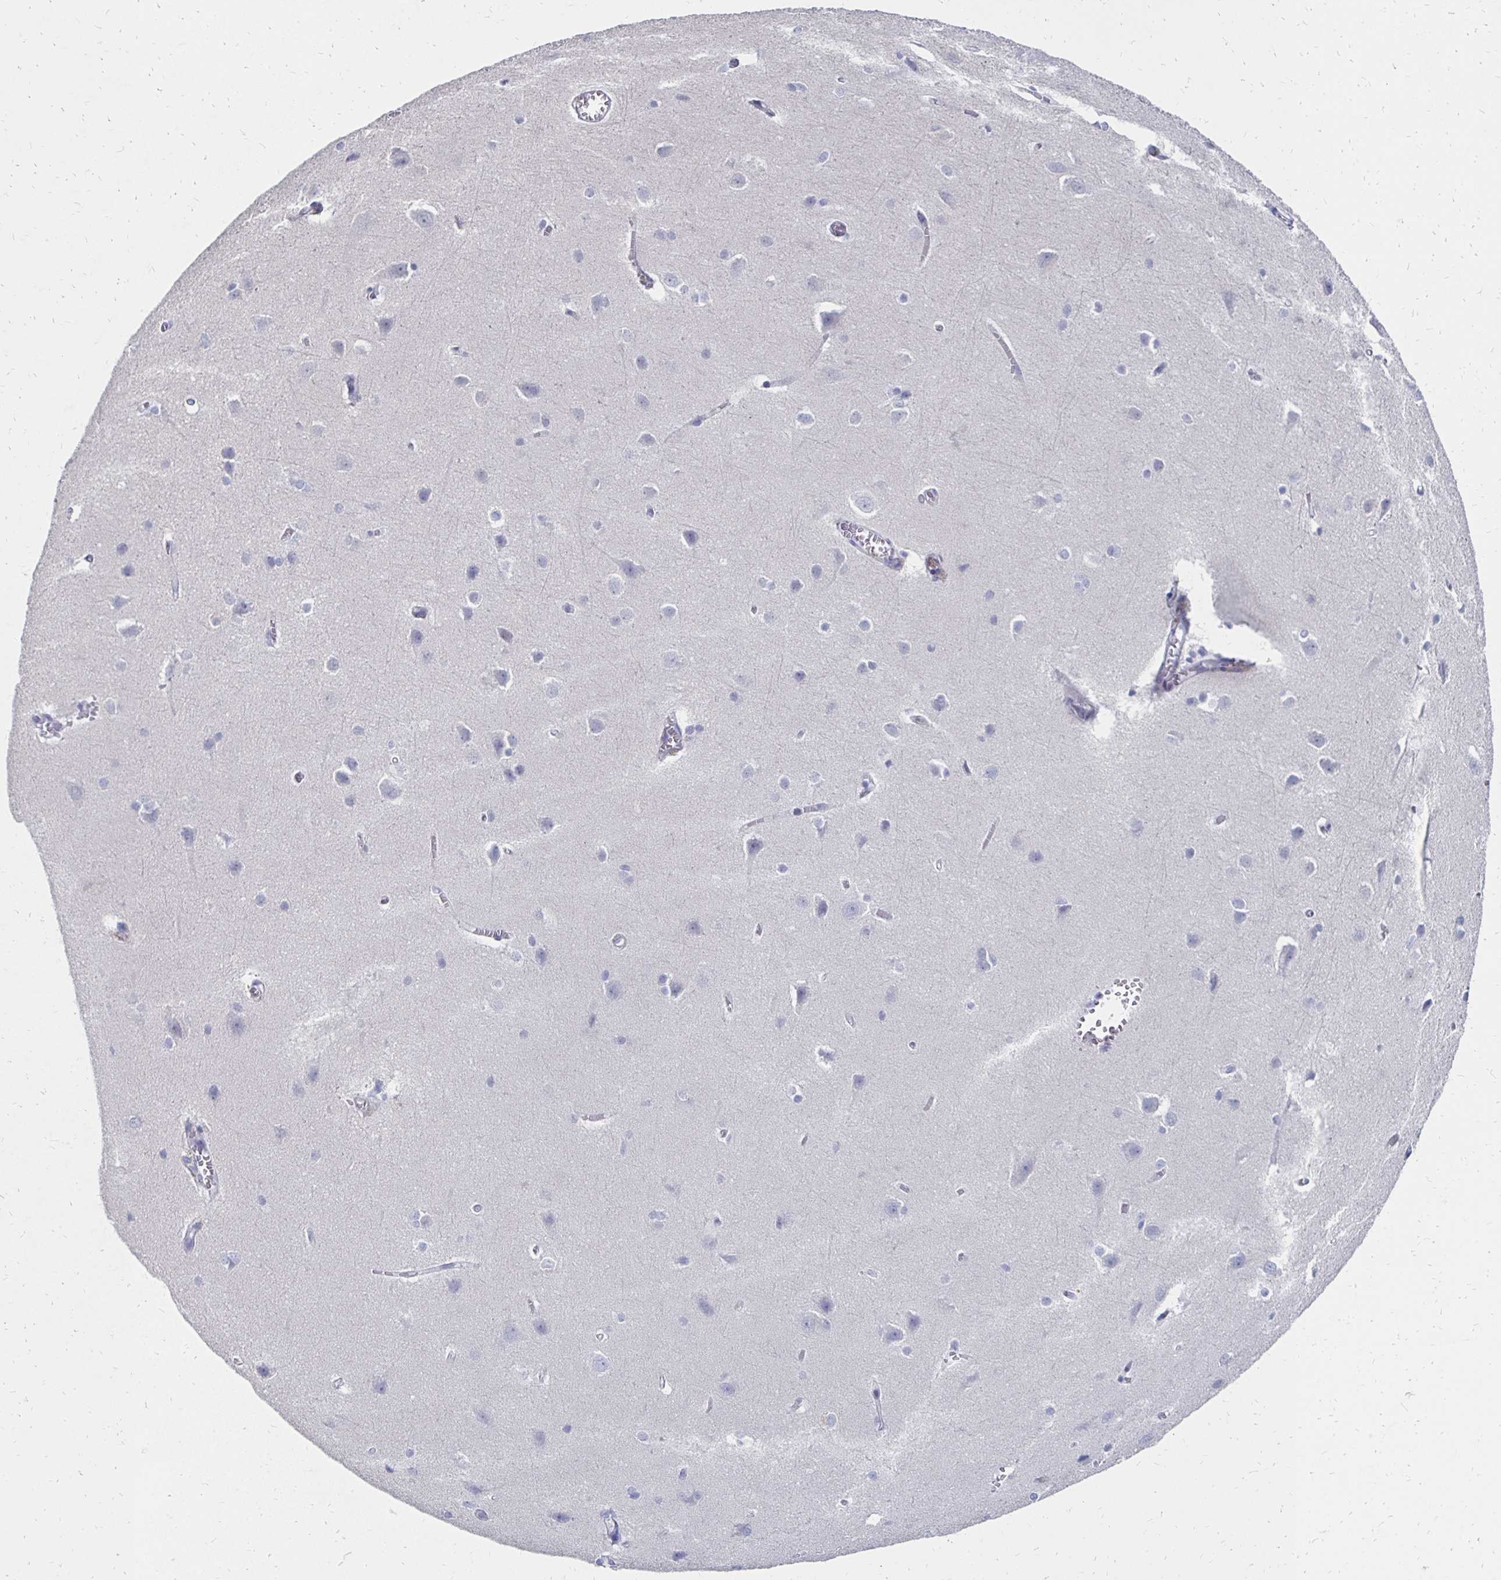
{"staining": {"intensity": "negative", "quantity": "none", "location": "none"}, "tissue": "cerebral cortex", "cell_type": "Endothelial cells", "image_type": "normal", "snomed": [{"axis": "morphology", "description": "Normal tissue, NOS"}, {"axis": "topography", "description": "Cerebral cortex"}], "caption": "DAB (3,3'-diaminobenzidine) immunohistochemical staining of unremarkable human cerebral cortex exhibits no significant staining in endothelial cells. Nuclei are stained in blue.", "gene": "SYCP3", "patient": {"sex": "male", "age": 37}}